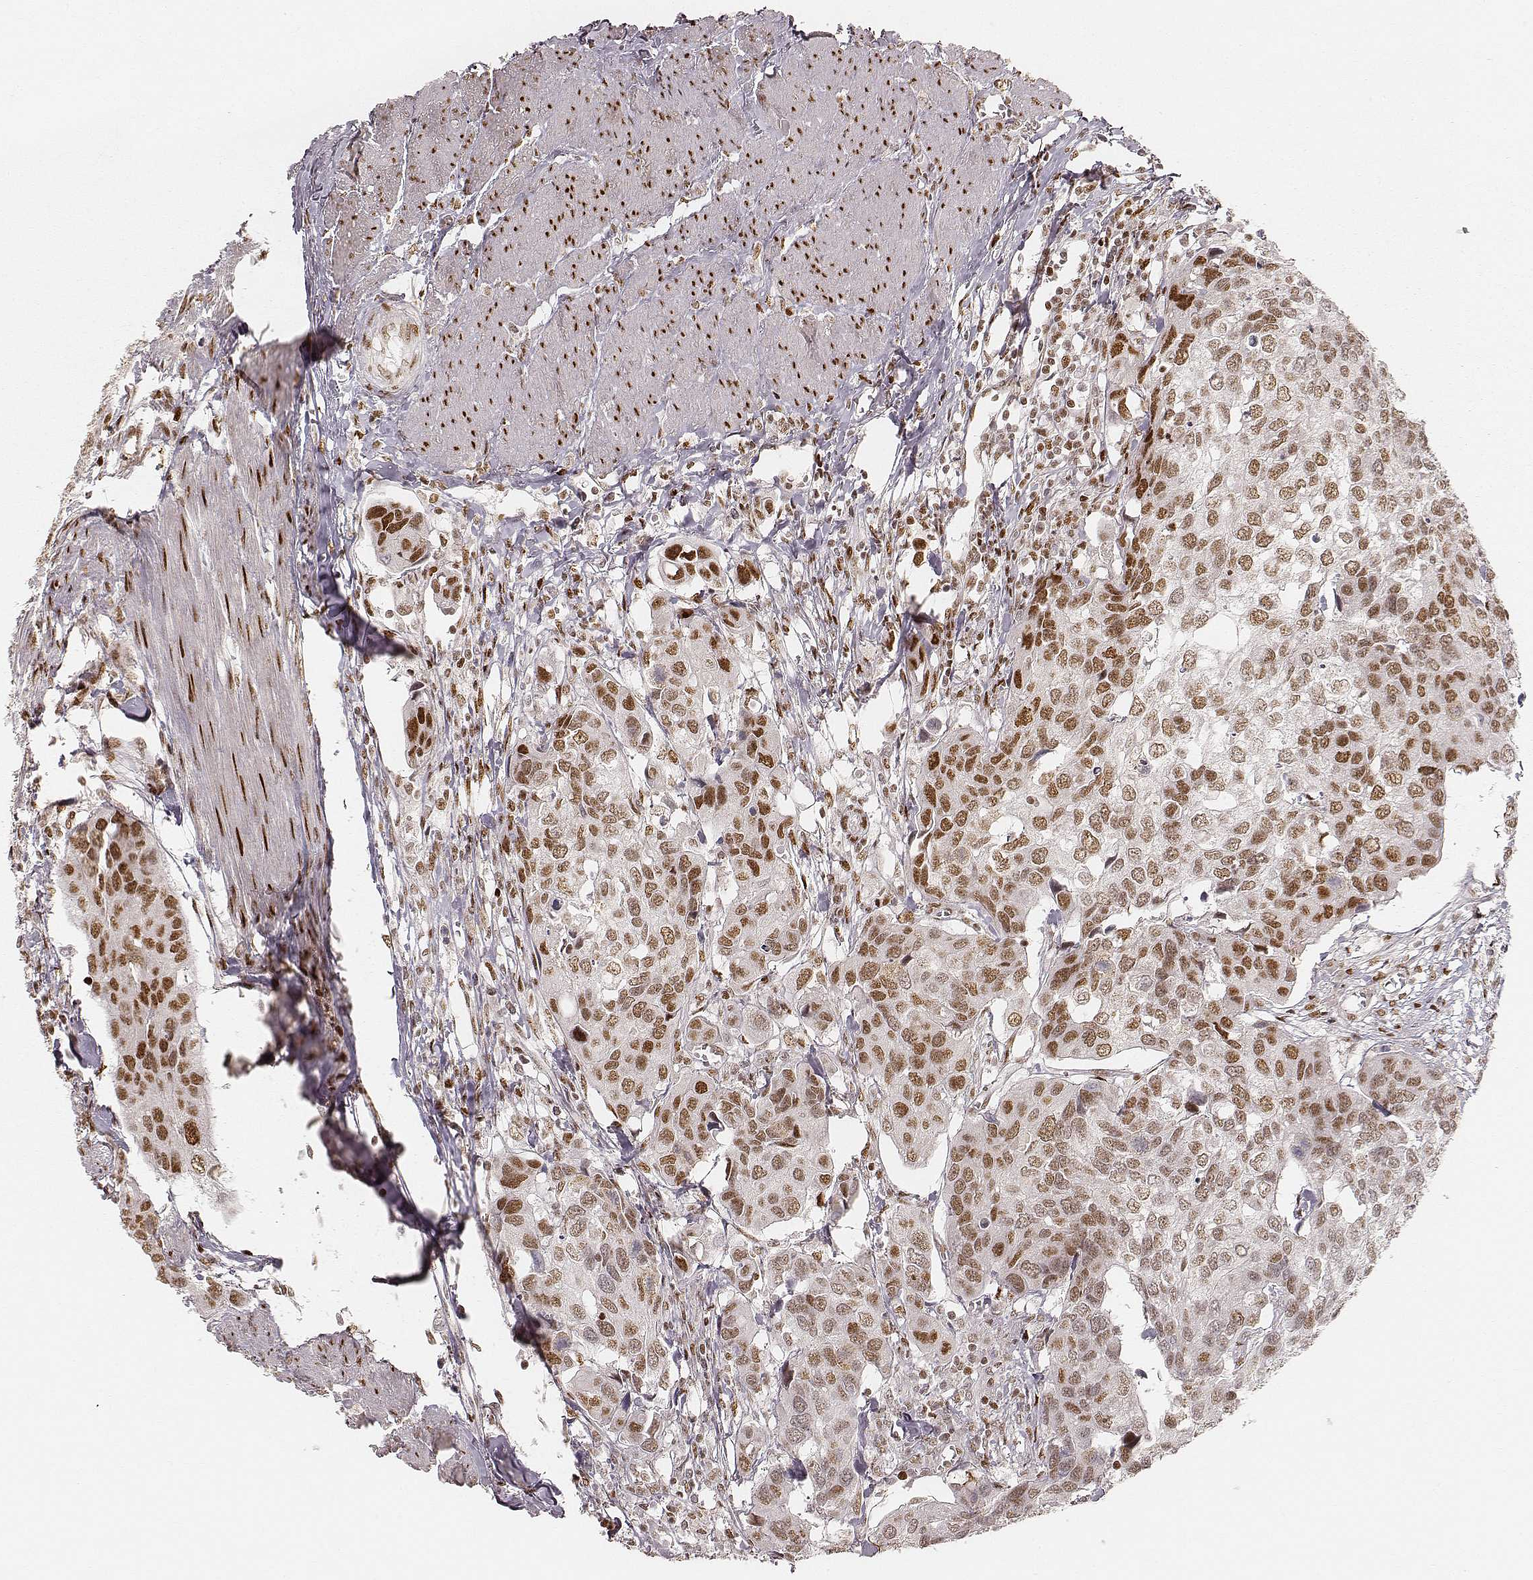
{"staining": {"intensity": "moderate", "quantity": ">75%", "location": "nuclear"}, "tissue": "urothelial cancer", "cell_type": "Tumor cells", "image_type": "cancer", "snomed": [{"axis": "morphology", "description": "Urothelial carcinoma, High grade"}, {"axis": "topography", "description": "Urinary bladder"}], "caption": "Urothelial carcinoma (high-grade) tissue displays moderate nuclear positivity in about >75% of tumor cells", "gene": "HNRNPC", "patient": {"sex": "male", "age": 60}}